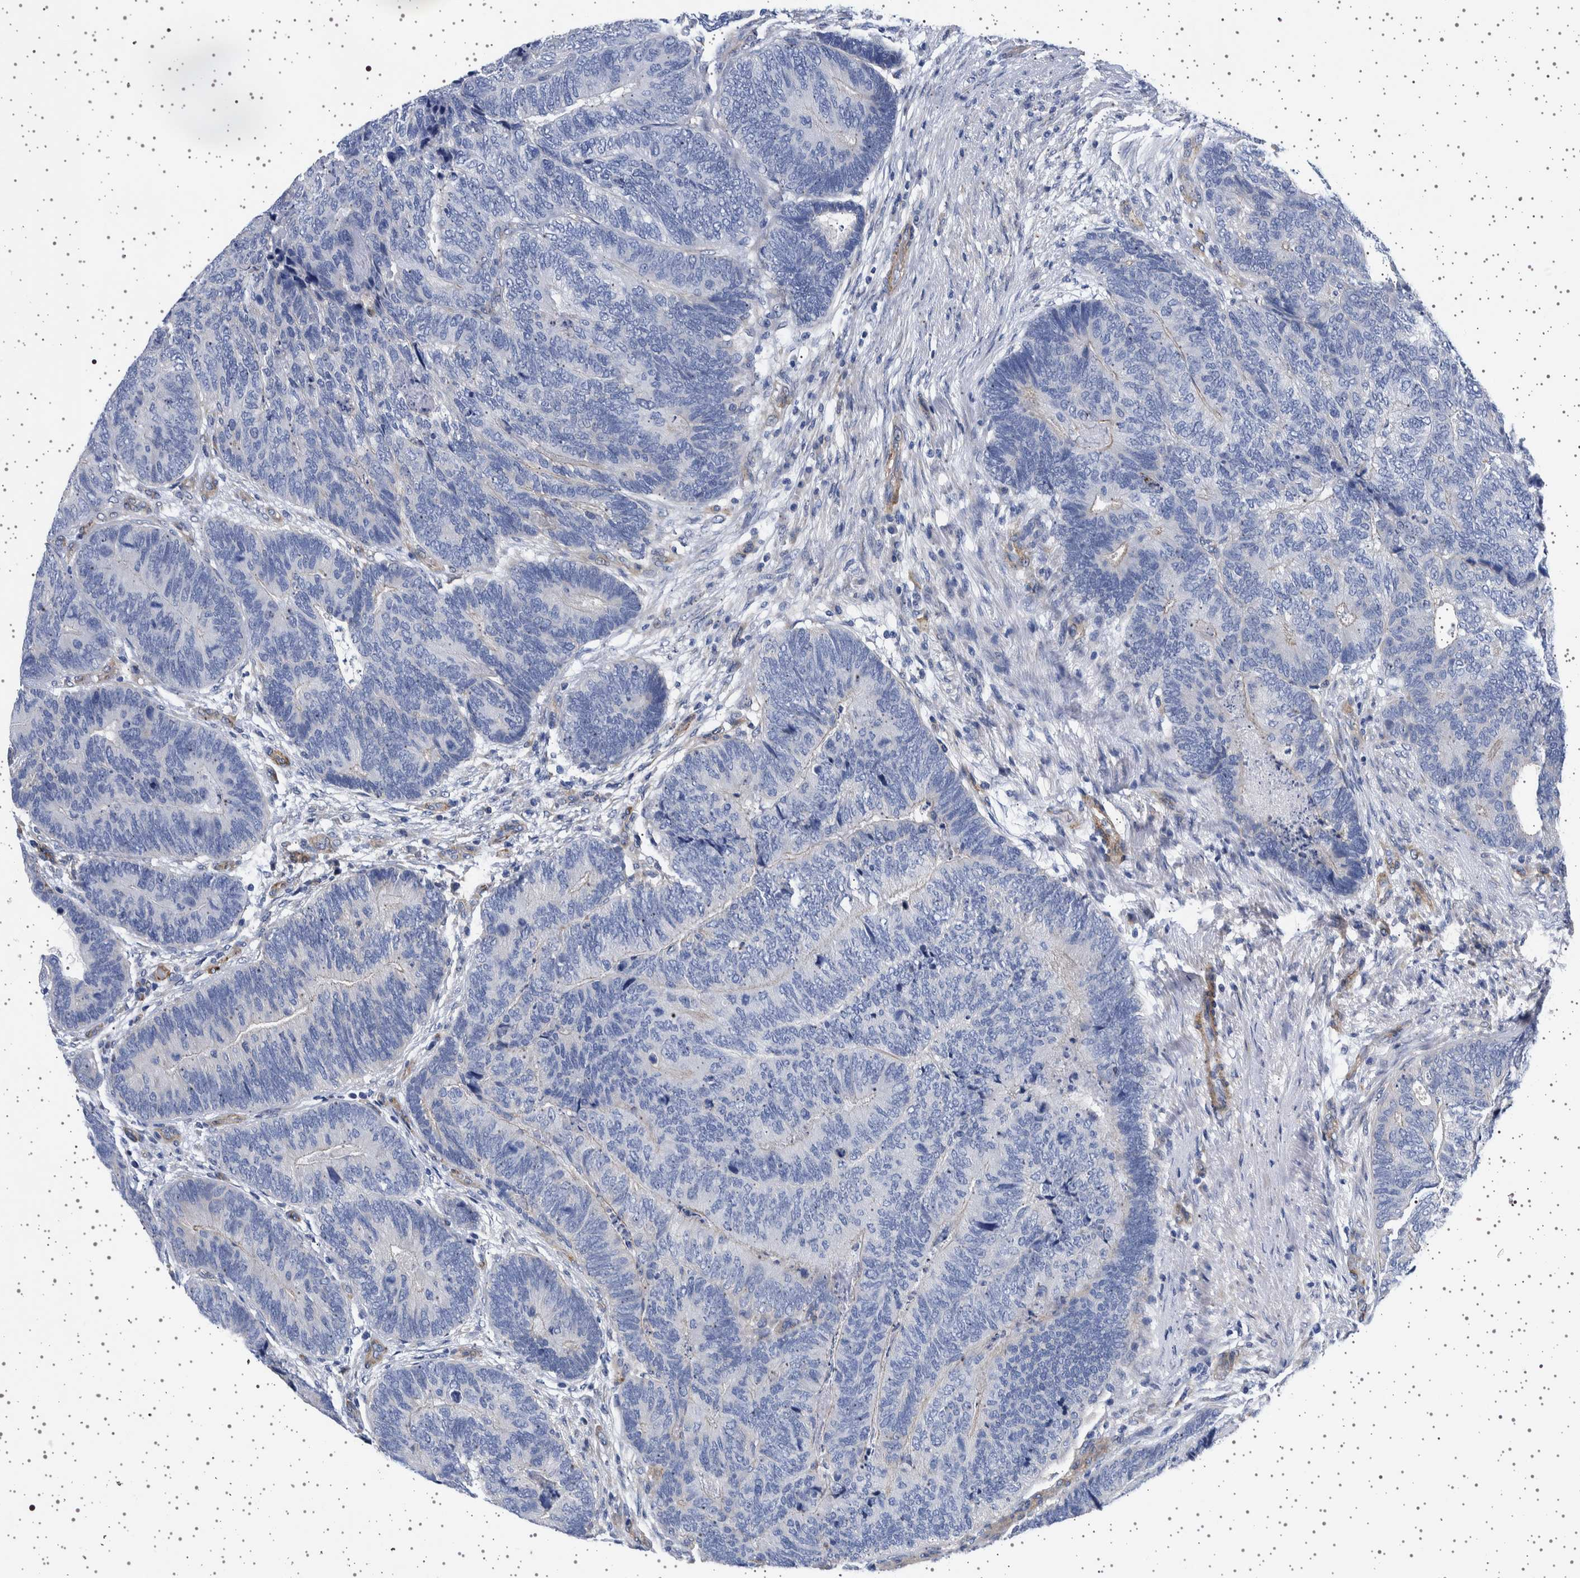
{"staining": {"intensity": "negative", "quantity": "none", "location": "none"}, "tissue": "colorectal cancer", "cell_type": "Tumor cells", "image_type": "cancer", "snomed": [{"axis": "morphology", "description": "Adenocarcinoma, NOS"}, {"axis": "topography", "description": "Colon"}], "caption": "Immunohistochemistry (IHC) of human colorectal adenocarcinoma reveals no positivity in tumor cells.", "gene": "SEPTIN4", "patient": {"sex": "female", "age": 67}}